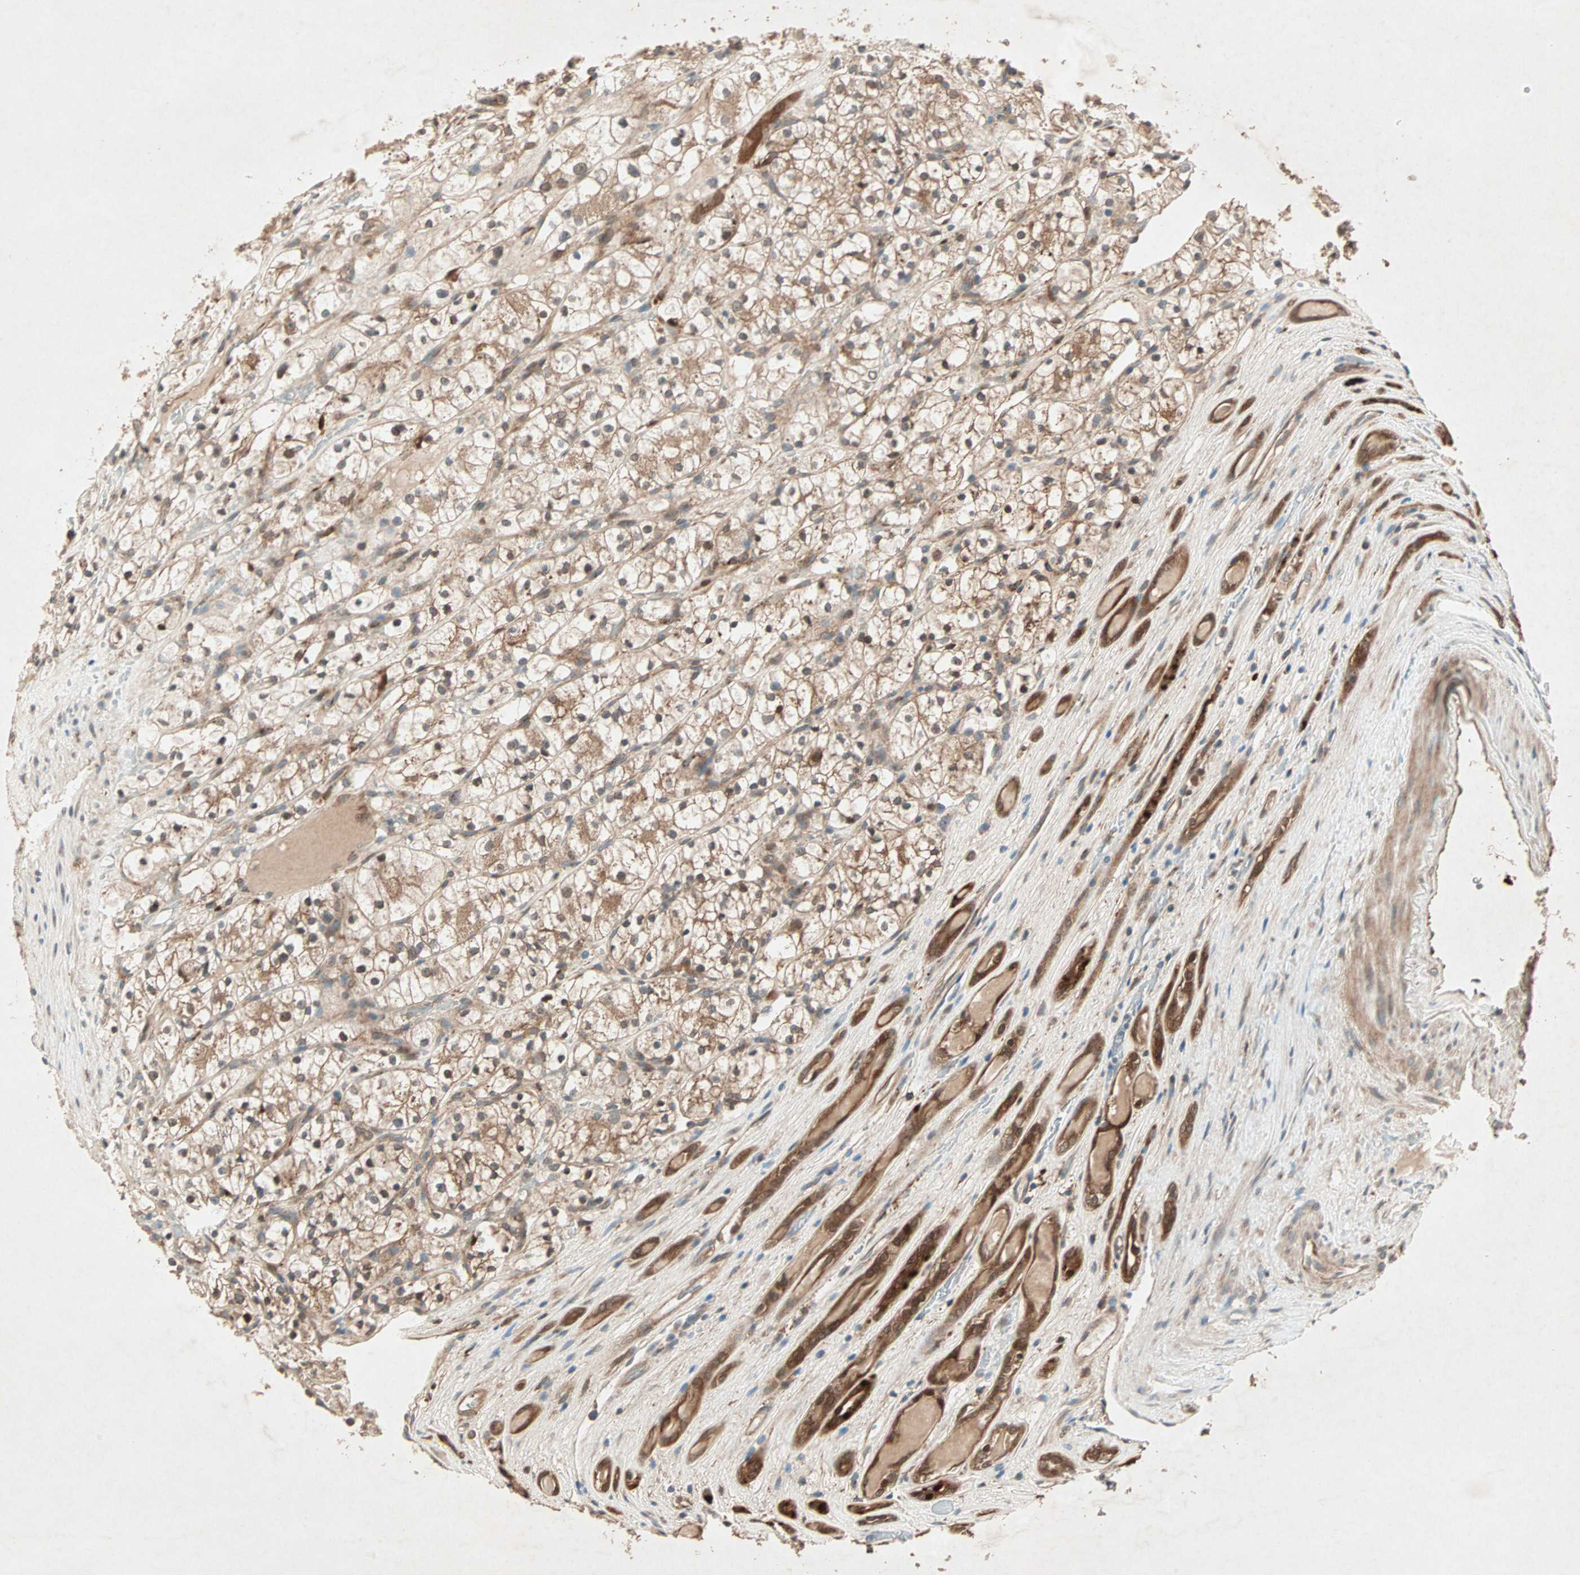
{"staining": {"intensity": "weak", "quantity": "25%-75%", "location": "cytoplasmic/membranous"}, "tissue": "renal cancer", "cell_type": "Tumor cells", "image_type": "cancer", "snomed": [{"axis": "morphology", "description": "Adenocarcinoma, NOS"}, {"axis": "topography", "description": "Kidney"}], "caption": "Approximately 25%-75% of tumor cells in adenocarcinoma (renal) demonstrate weak cytoplasmic/membranous protein expression as visualized by brown immunohistochemical staining.", "gene": "SDSL", "patient": {"sex": "female", "age": 60}}